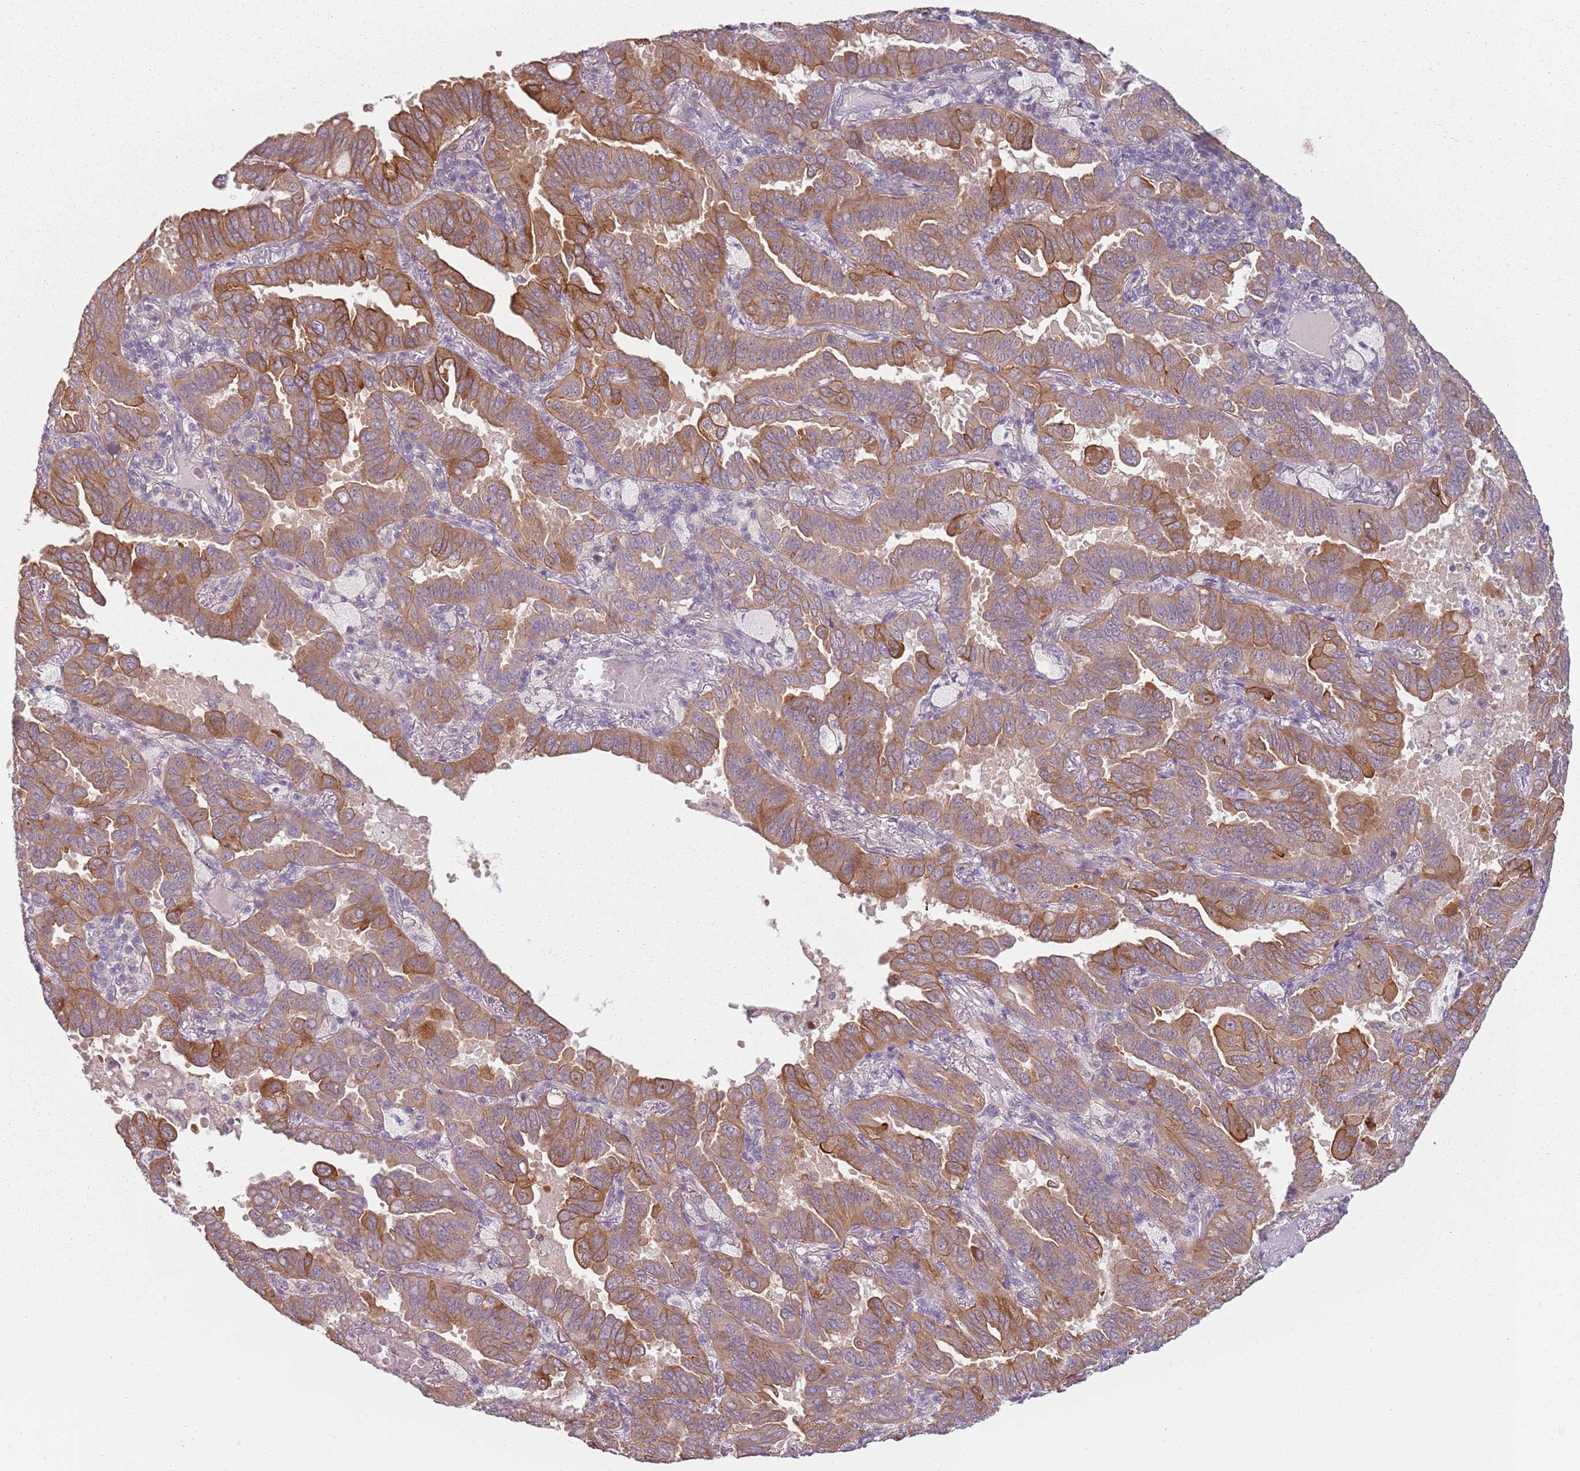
{"staining": {"intensity": "moderate", "quantity": ">75%", "location": "cytoplasmic/membranous"}, "tissue": "lung cancer", "cell_type": "Tumor cells", "image_type": "cancer", "snomed": [{"axis": "morphology", "description": "Adenocarcinoma, NOS"}, {"axis": "topography", "description": "Lung"}], "caption": "Immunohistochemical staining of lung adenocarcinoma reveals medium levels of moderate cytoplasmic/membranous protein expression in approximately >75% of tumor cells.", "gene": "TLCD2", "patient": {"sex": "male", "age": 64}}